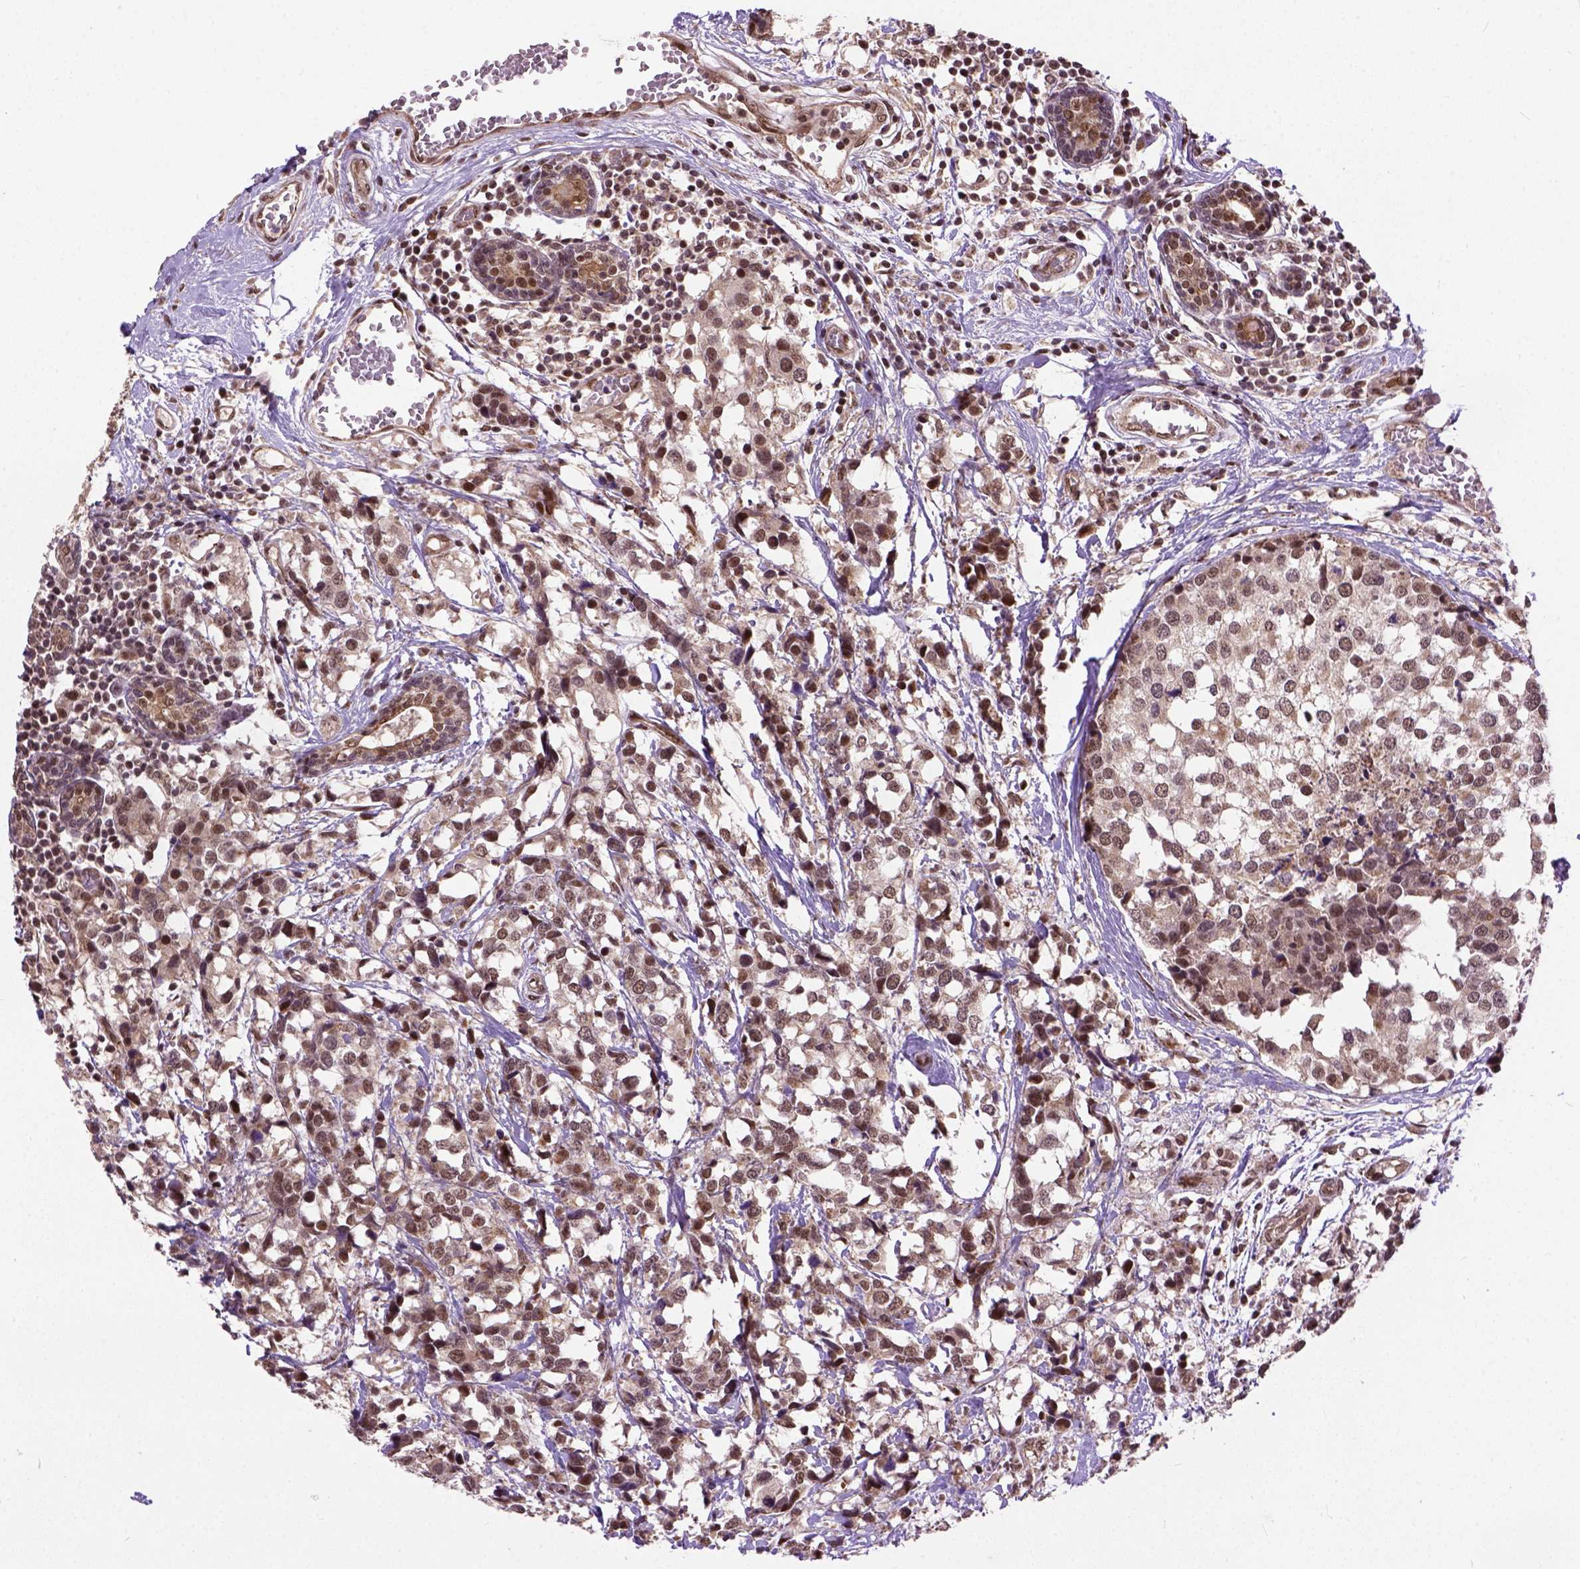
{"staining": {"intensity": "moderate", "quantity": ">75%", "location": "nuclear"}, "tissue": "breast cancer", "cell_type": "Tumor cells", "image_type": "cancer", "snomed": [{"axis": "morphology", "description": "Lobular carcinoma"}, {"axis": "topography", "description": "Breast"}], "caption": "IHC micrograph of neoplastic tissue: lobular carcinoma (breast) stained using IHC displays medium levels of moderate protein expression localized specifically in the nuclear of tumor cells, appearing as a nuclear brown color.", "gene": "ZNF630", "patient": {"sex": "female", "age": 59}}